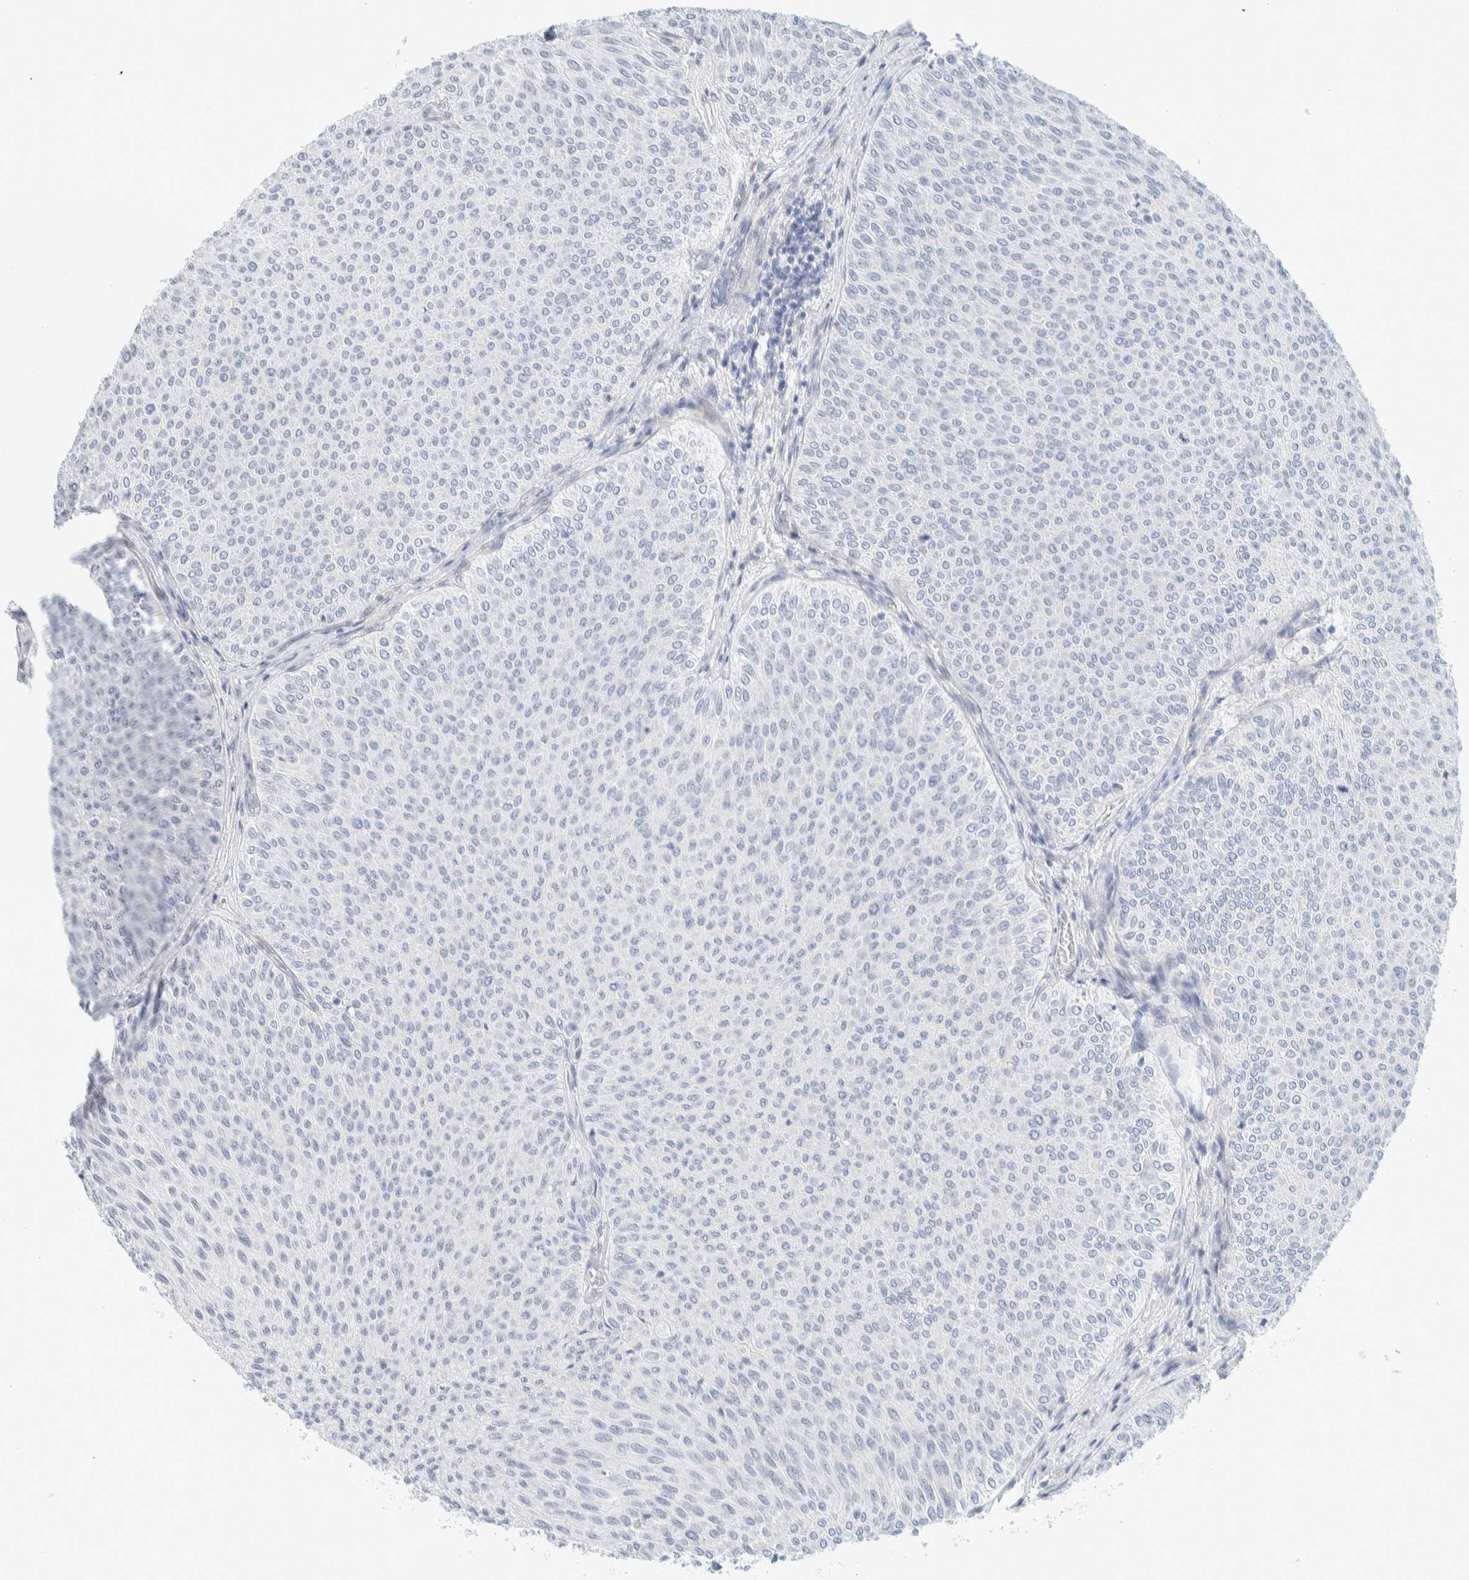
{"staining": {"intensity": "negative", "quantity": "none", "location": "none"}, "tissue": "urothelial cancer", "cell_type": "Tumor cells", "image_type": "cancer", "snomed": [{"axis": "morphology", "description": "Urothelial carcinoma, Low grade"}, {"axis": "topography", "description": "Urinary bladder"}], "caption": "This is an immunohistochemistry (IHC) image of human low-grade urothelial carcinoma. There is no expression in tumor cells.", "gene": "ATCAY", "patient": {"sex": "male", "age": 78}}